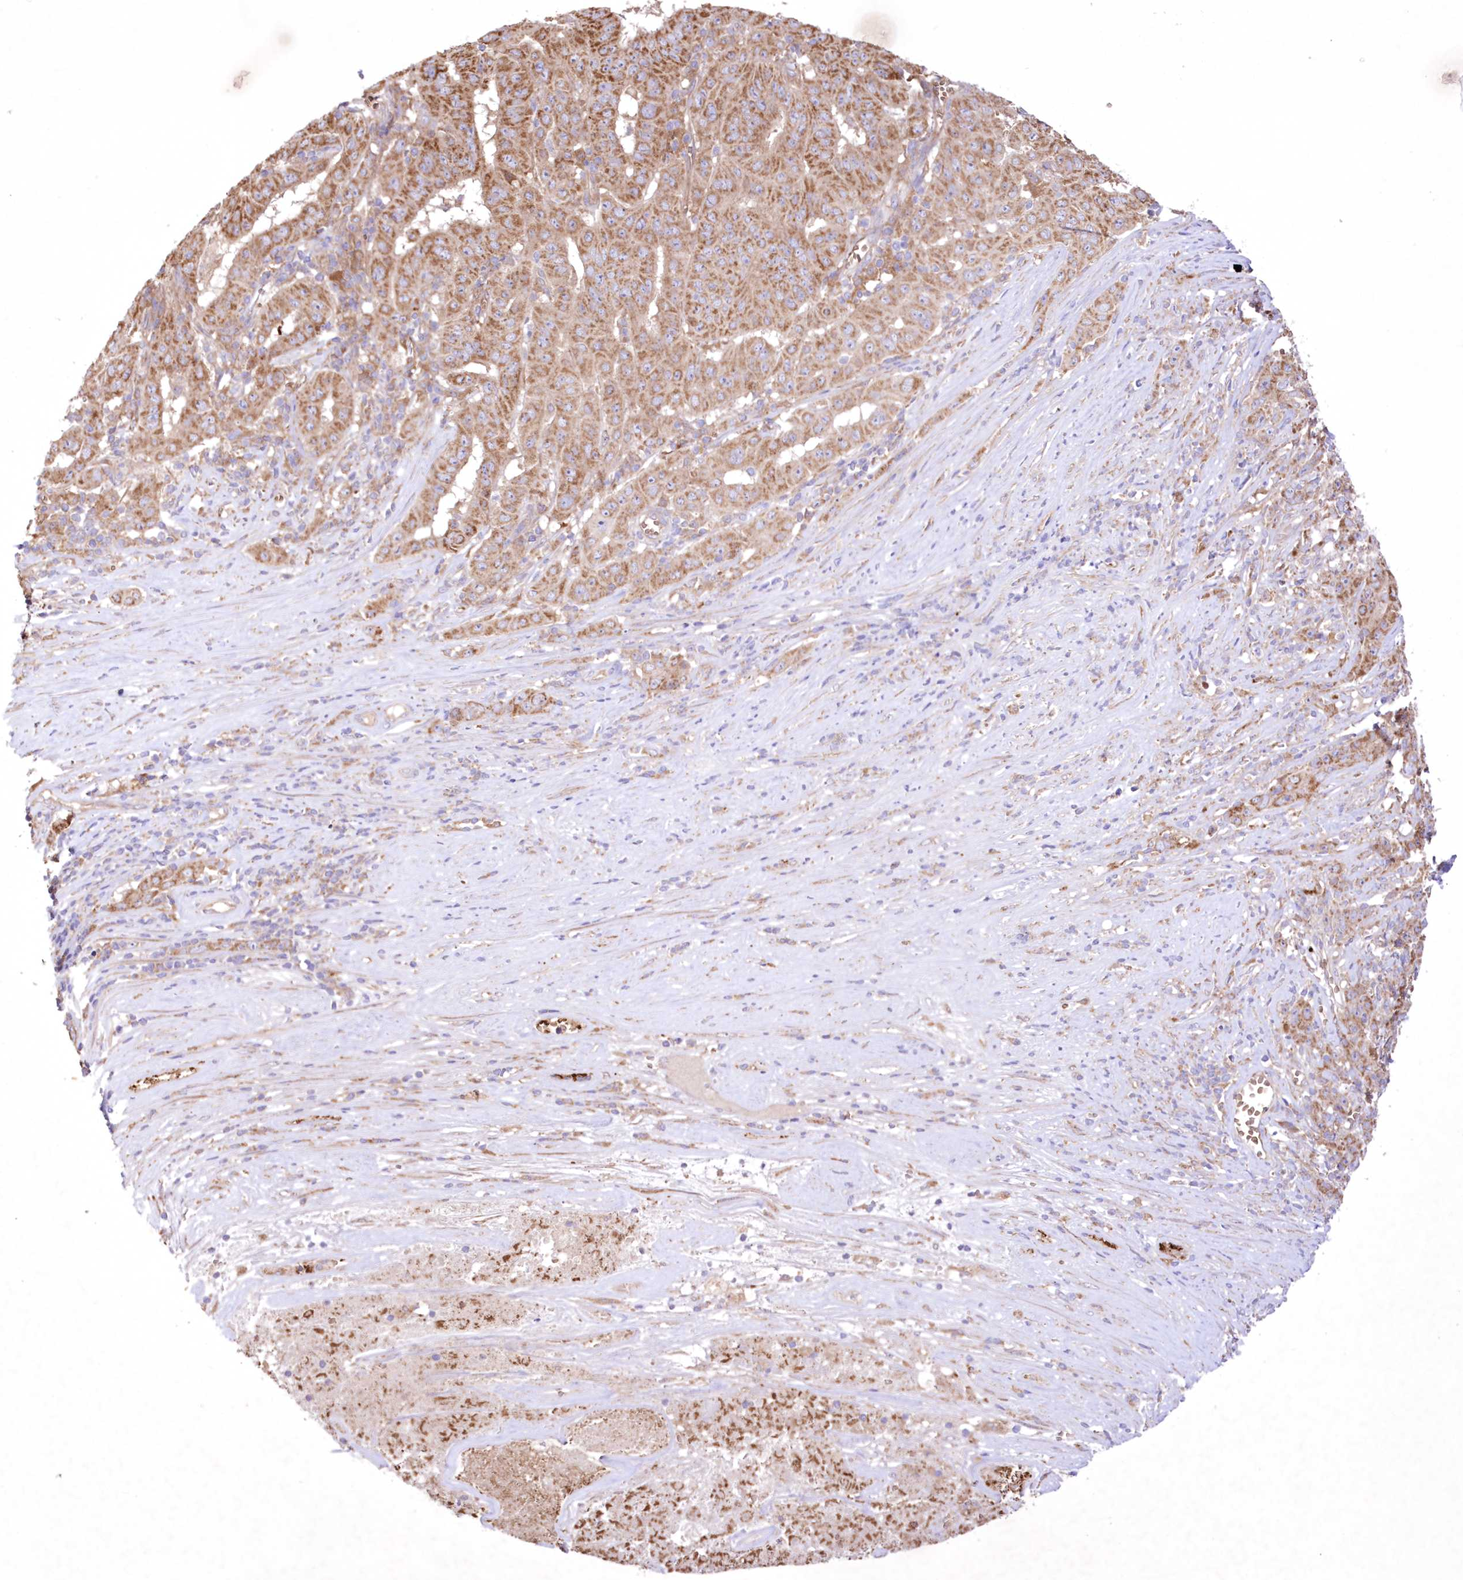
{"staining": {"intensity": "moderate", "quantity": ">75%", "location": "cytoplasmic/membranous"}, "tissue": "pancreatic cancer", "cell_type": "Tumor cells", "image_type": "cancer", "snomed": [{"axis": "morphology", "description": "Adenocarcinoma, NOS"}, {"axis": "topography", "description": "Pancreas"}], "caption": "Moderate cytoplasmic/membranous protein positivity is appreciated in about >75% of tumor cells in pancreatic cancer. The protein of interest is stained brown, and the nuclei are stained in blue (DAB (3,3'-diaminobenzidine) IHC with brightfield microscopy, high magnification).", "gene": "FCHO2", "patient": {"sex": "male", "age": 63}}